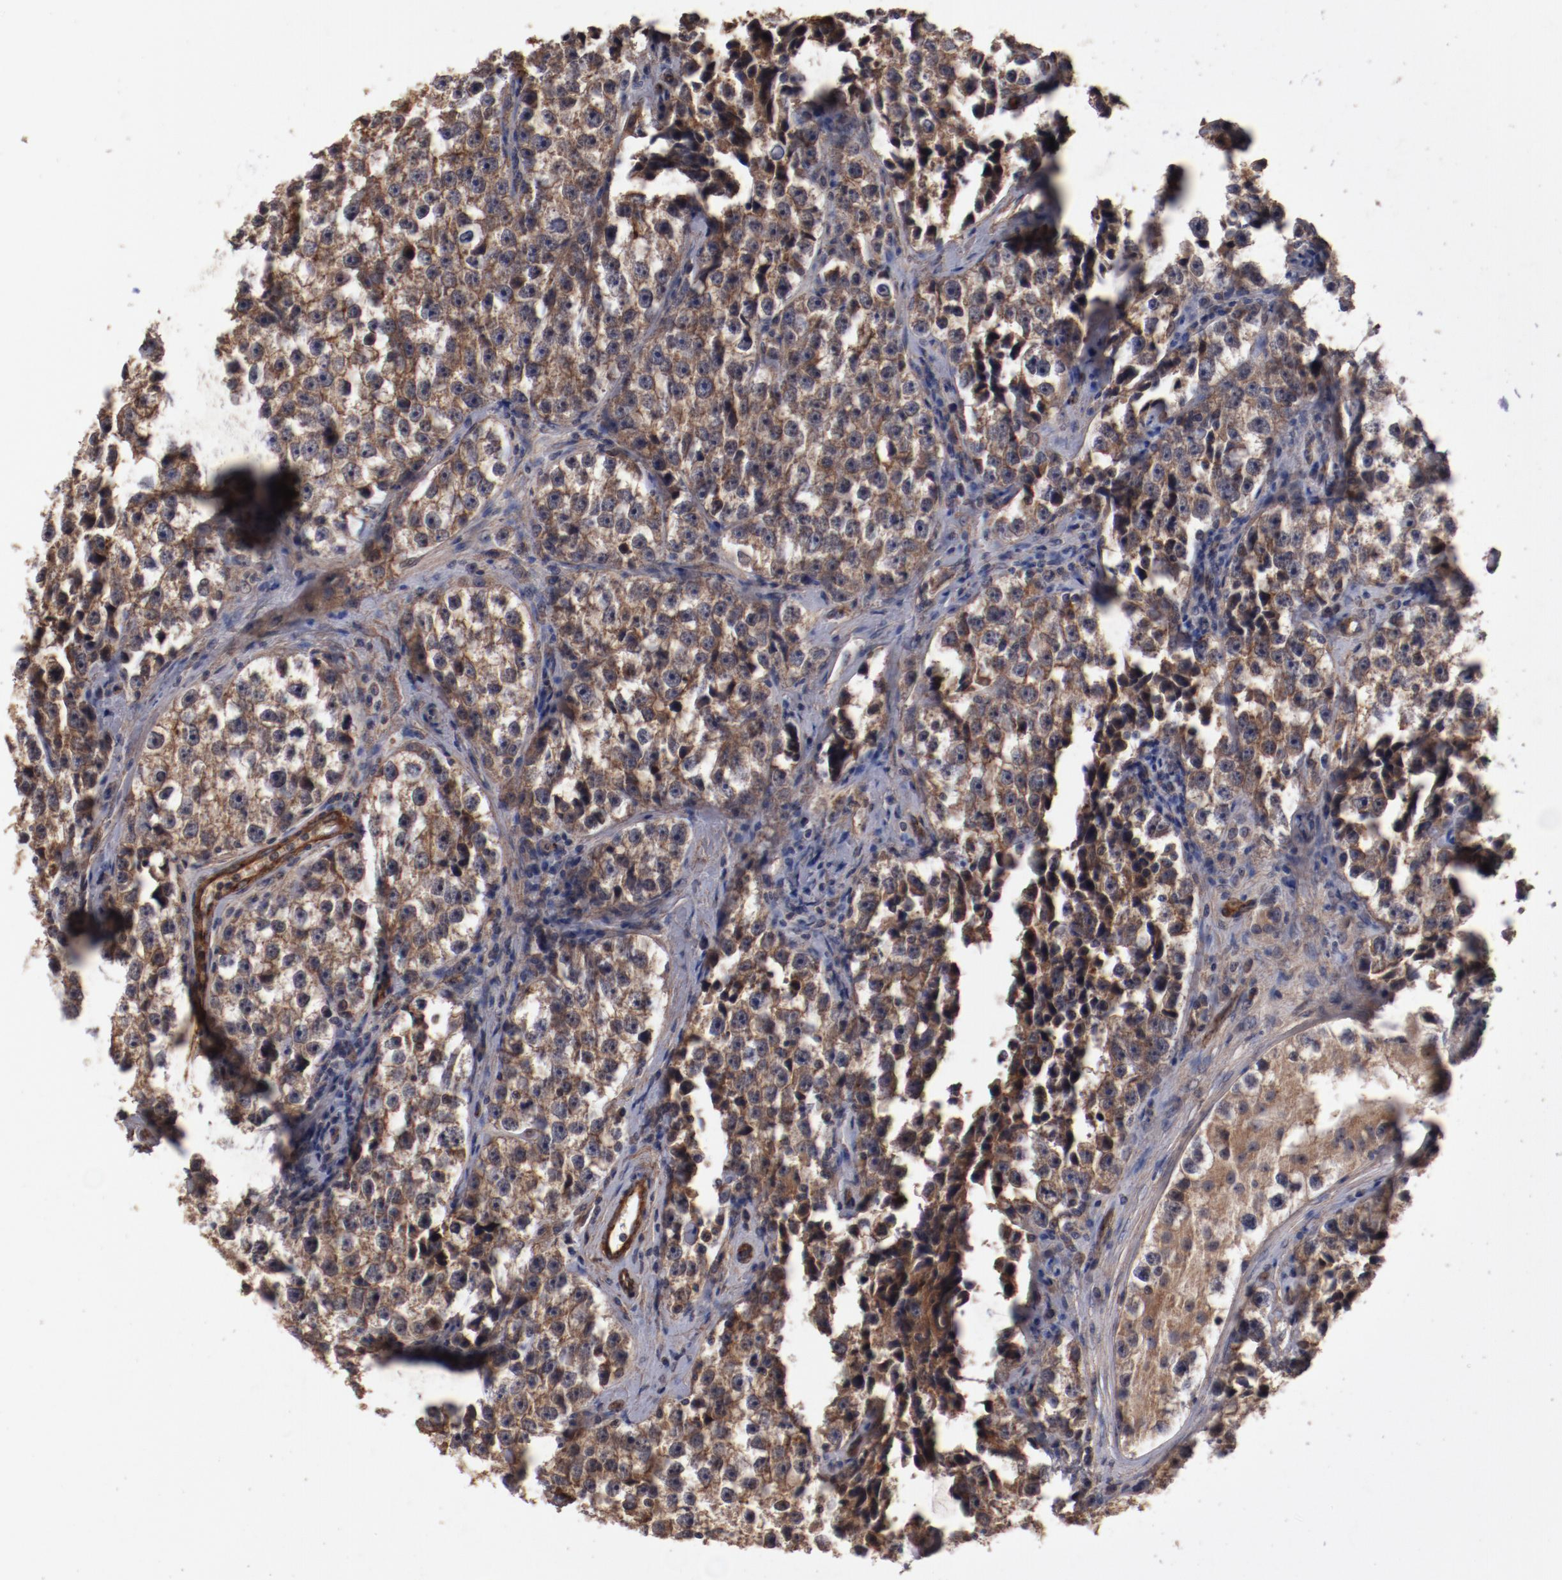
{"staining": {"intensity": "moderate", "quantity": ">75%", "location": "cytoplasmic/membranous"}, "tissue": "testis cancer", "cell_type": "Tumor cells", "image_type": "cancer", "snomed": [{"axis": "morphology", "description": "Seminoma, NOS"}, {"axis": "topography", "description": "Testis"}], "caption": "This histopathology image reveals testis seminoma stained with immunohistochemistry (IHC) to label a protein in brown. The cytoplasmic/membranous of tumor cells show moderate positivity for the protein. Nuclei are counter-stained blue.", "gene": "DIPK2B", "patient": {"sex": "male", "age": 32}}